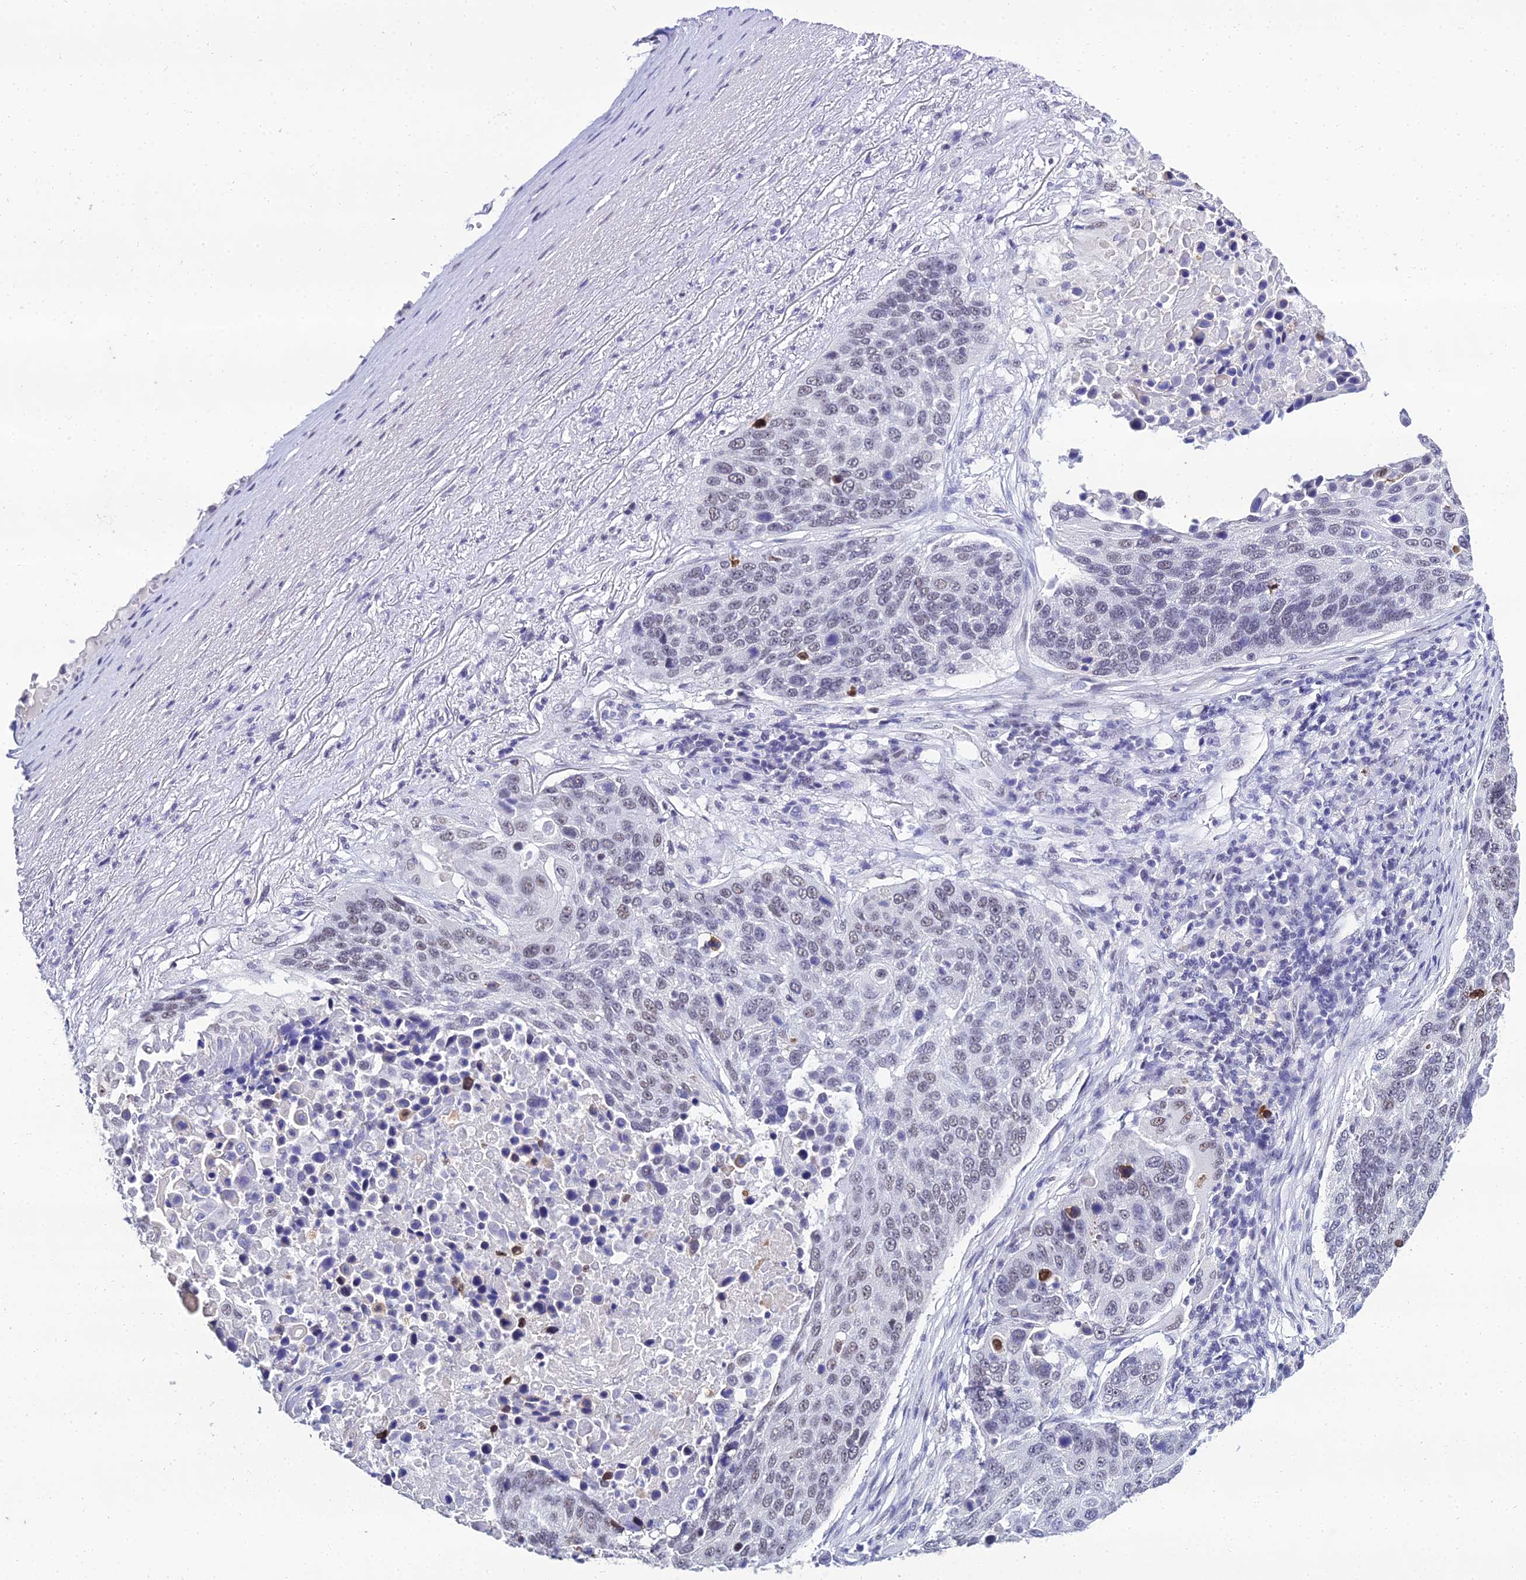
{"staining": {"intensity": "weak", "quantity": "<25%", "location": "nuclear"}, "tissue": "lung cancer", "cell_type": "Tumor cells", "image_type": "cancer", "snomed": [{"axis": "morphology", "description": "Normal tissue, NOS"}, {"axis": "morphology", "description": "Squamous cell carcinoma, NOS"}, {"axis": "topography", "description": "Lymph node"}, {"axis": "topography", "description": "Lung"}], "caption": "The histopathology image demonstrates no staining of tumor cells in lung cancer. (DAB IHC visualized using brightfield microscopy, high magnification).", "gene": "PPP4R2", "patient": {"sex": "male", "age": 66}}